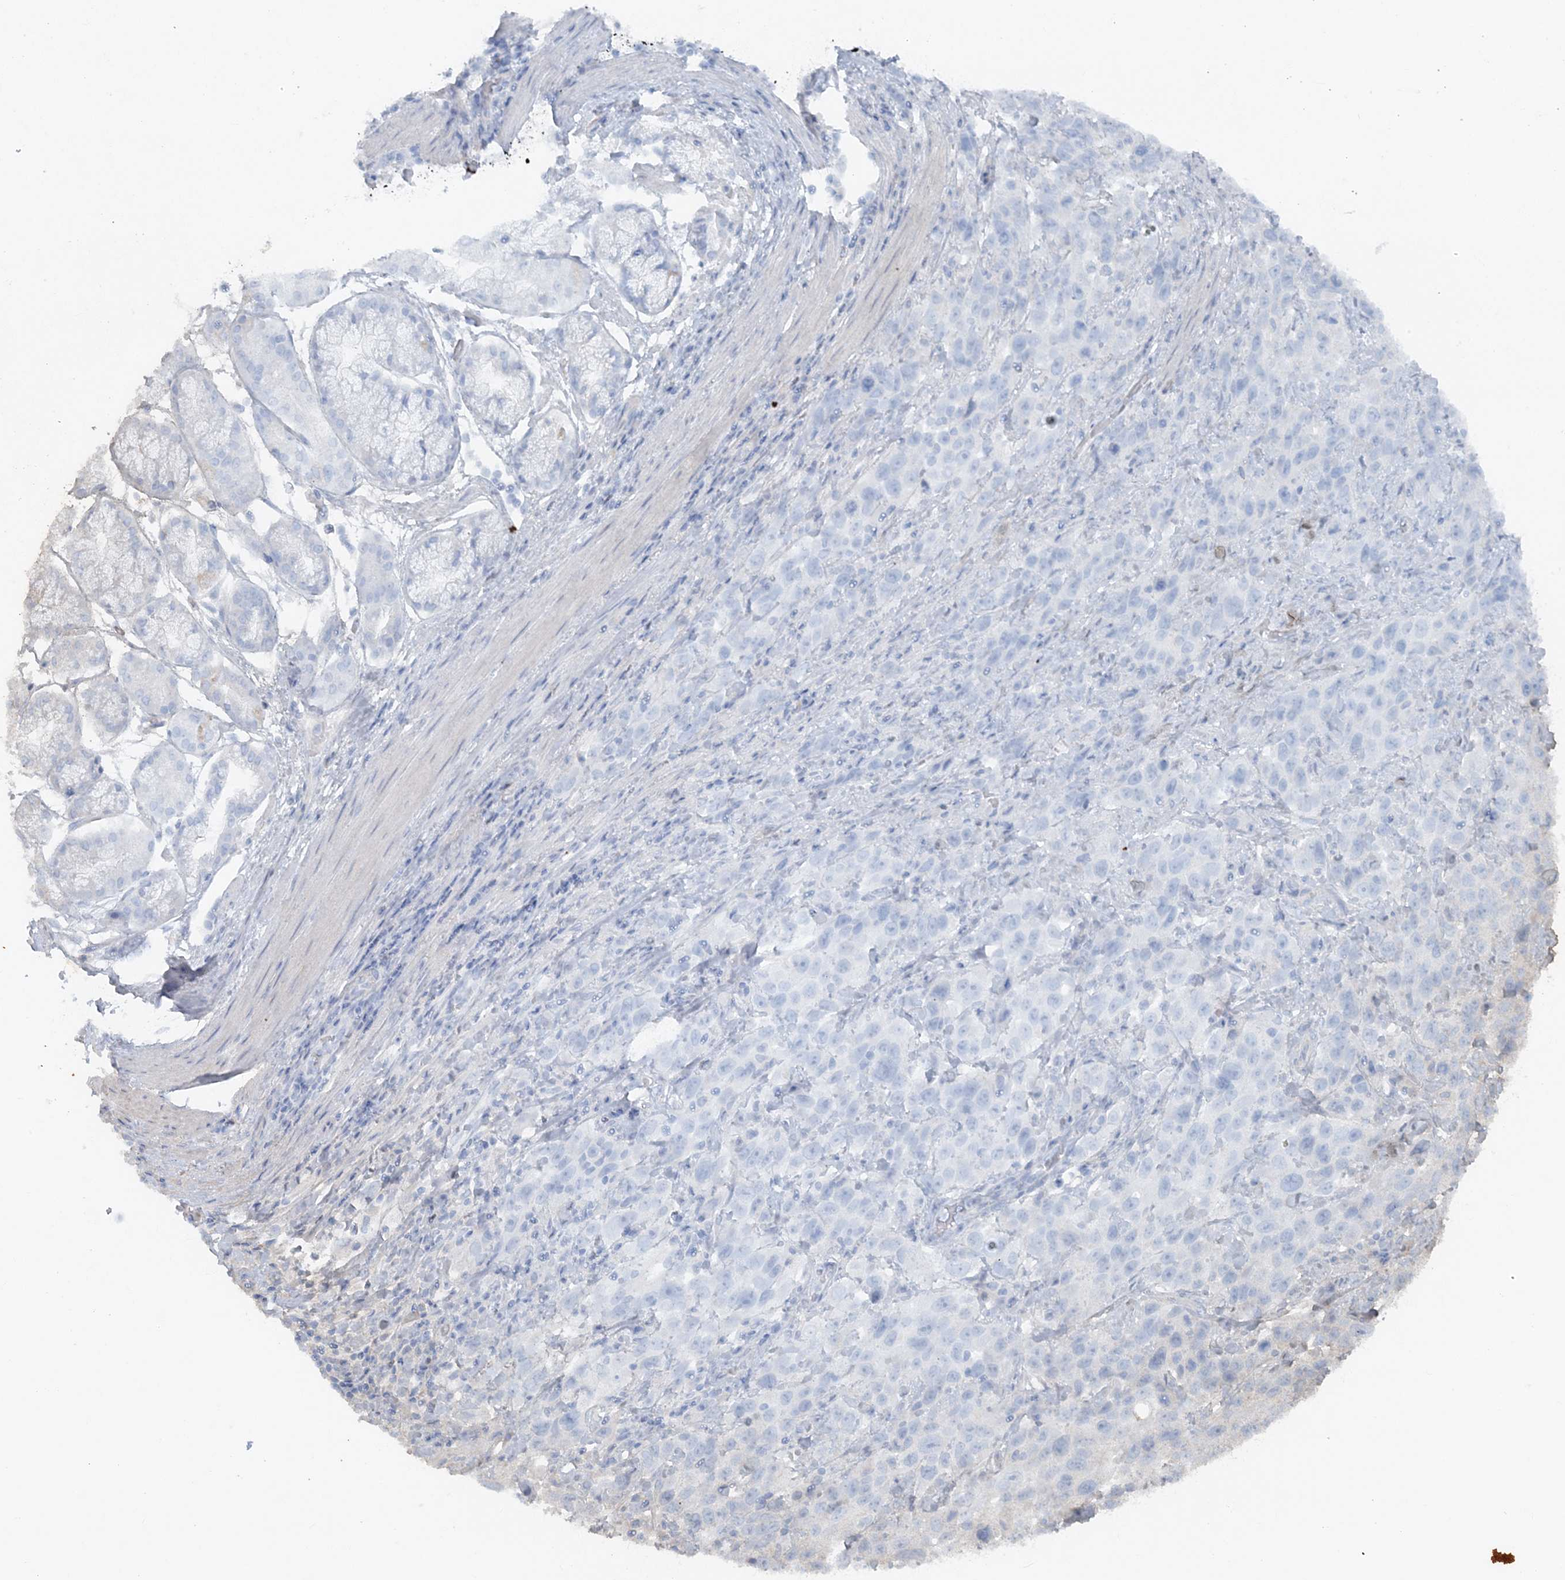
{"staining": {"intensity": "negative", "quantity": "none", "location": "none"}, "tissue": "stomach cancer", "cell_type": "Tumor cells", "image_type": "cancer", "snomed": [{"axis": "morphology", "description": "Normal tissue, NOS"}, {"axis": "morphology", "description": "Adenocarcinoma, NOS"}, {"axis": "topography", "description": "Lymph node"}, {"axis": "topography", "description": "Stomach"}], "caption": "Tumor cells show no significant expression in stomach adenocarcinoma. Brightfield microscopy of immunohistochemistry stained with DAB (3,3'-diaminobenzidine) (brown) and hematoxylin (blue), captured at high magnification.", "gene": "ATP11A", "patient": {"sex": "male", "age": 48}}